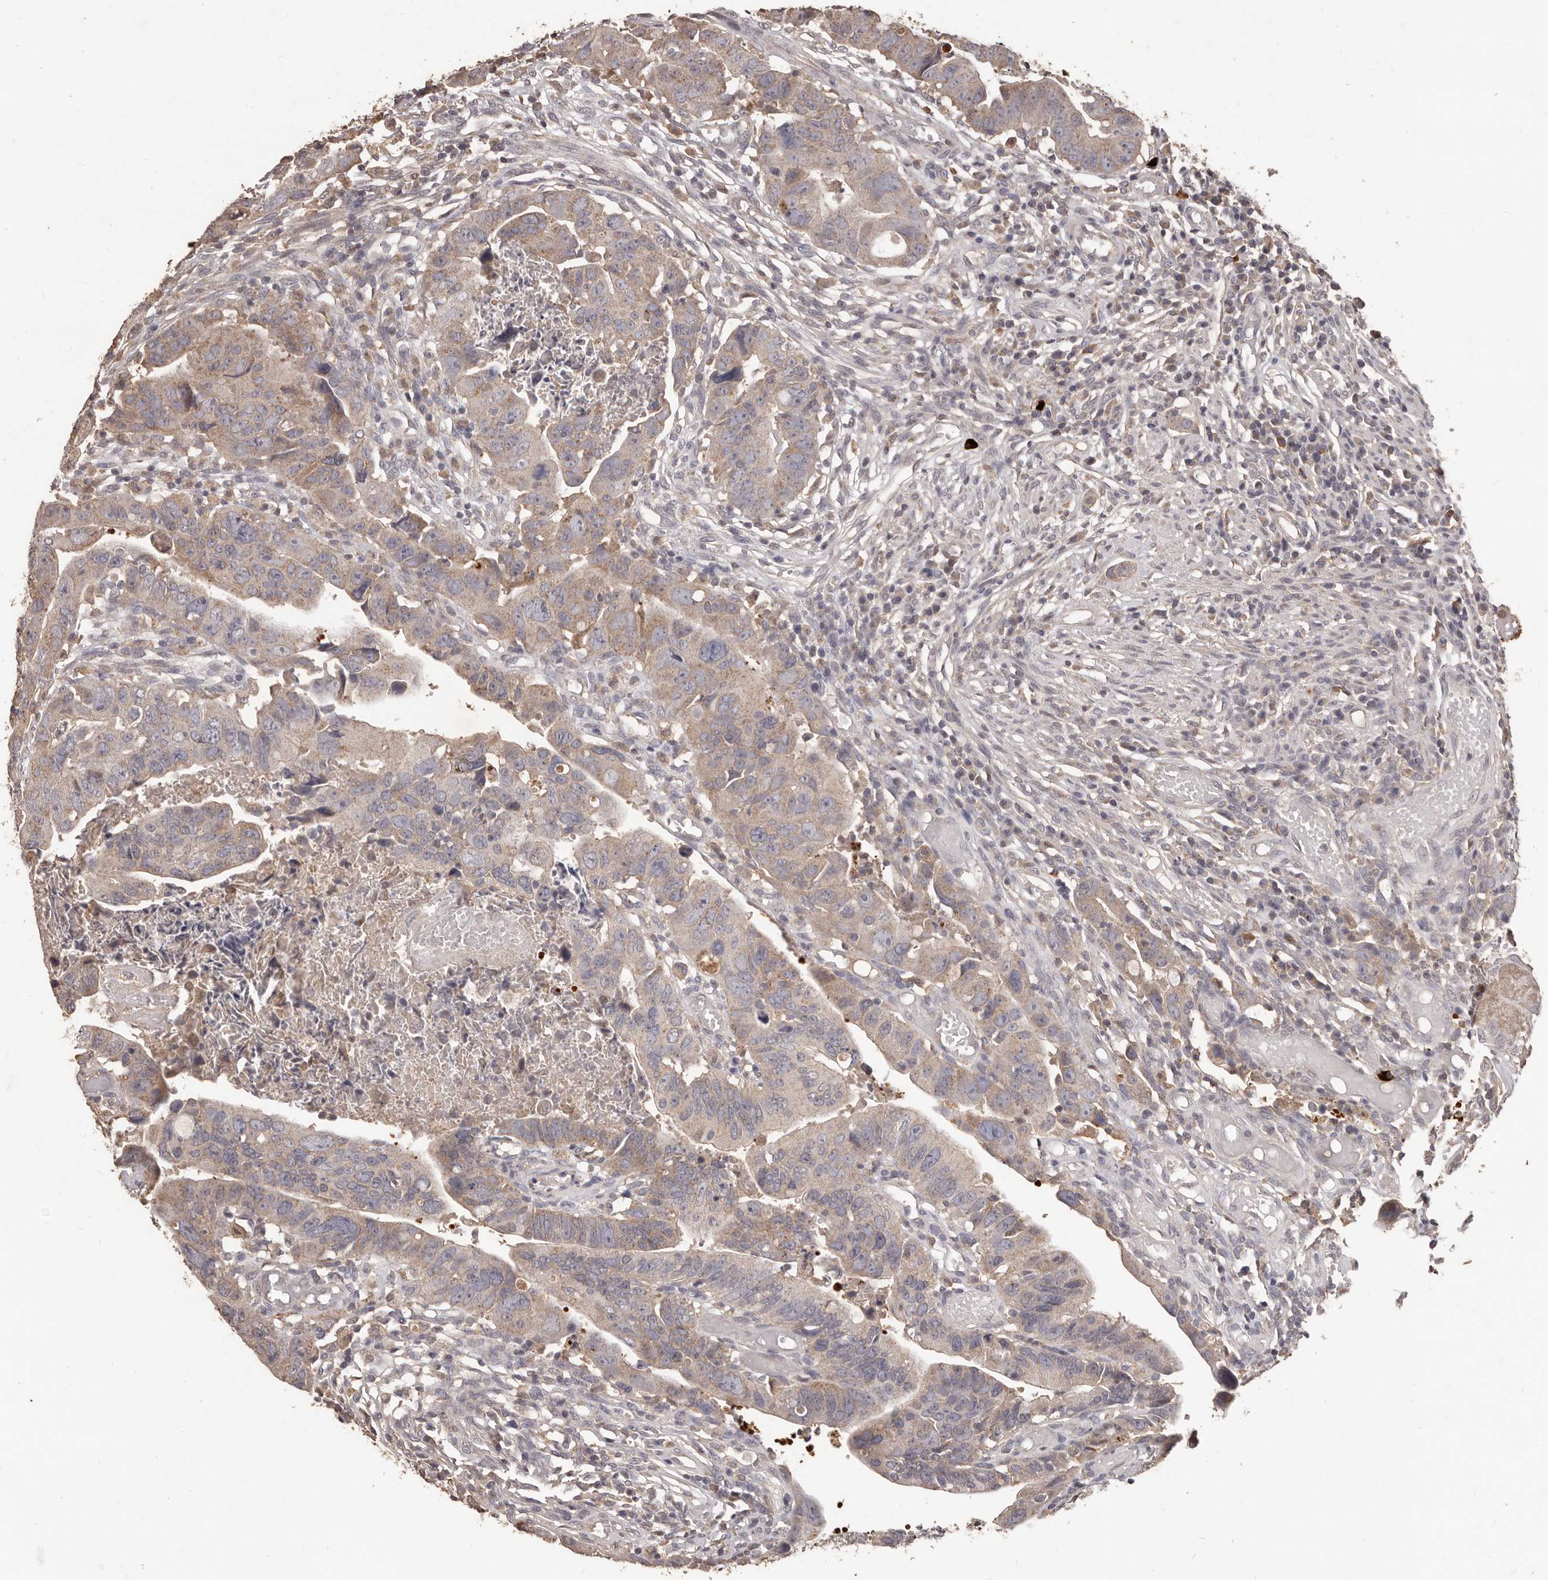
{"staining": {"intensity": "weak", "quantity": ">75%", "location": "cytoplasmic/membranous"}, "tissue": "colorectal cancer", "cell_type": "Tumor cells", "image_type": "cancer", "snomed": [{"axis": "morphology", "description": "Adenocarcinoma, NOS"}, {"axis": "topography", "description": "Rectum"}], "caption": "The immunohistochemical stain highlights weak cytoplasmic/membranous positivity in tumor cells of adenocarcinoma (colorectal) tissue.", "gene": "PRSS27", "patient": {"sex": "female", "age": 65}}